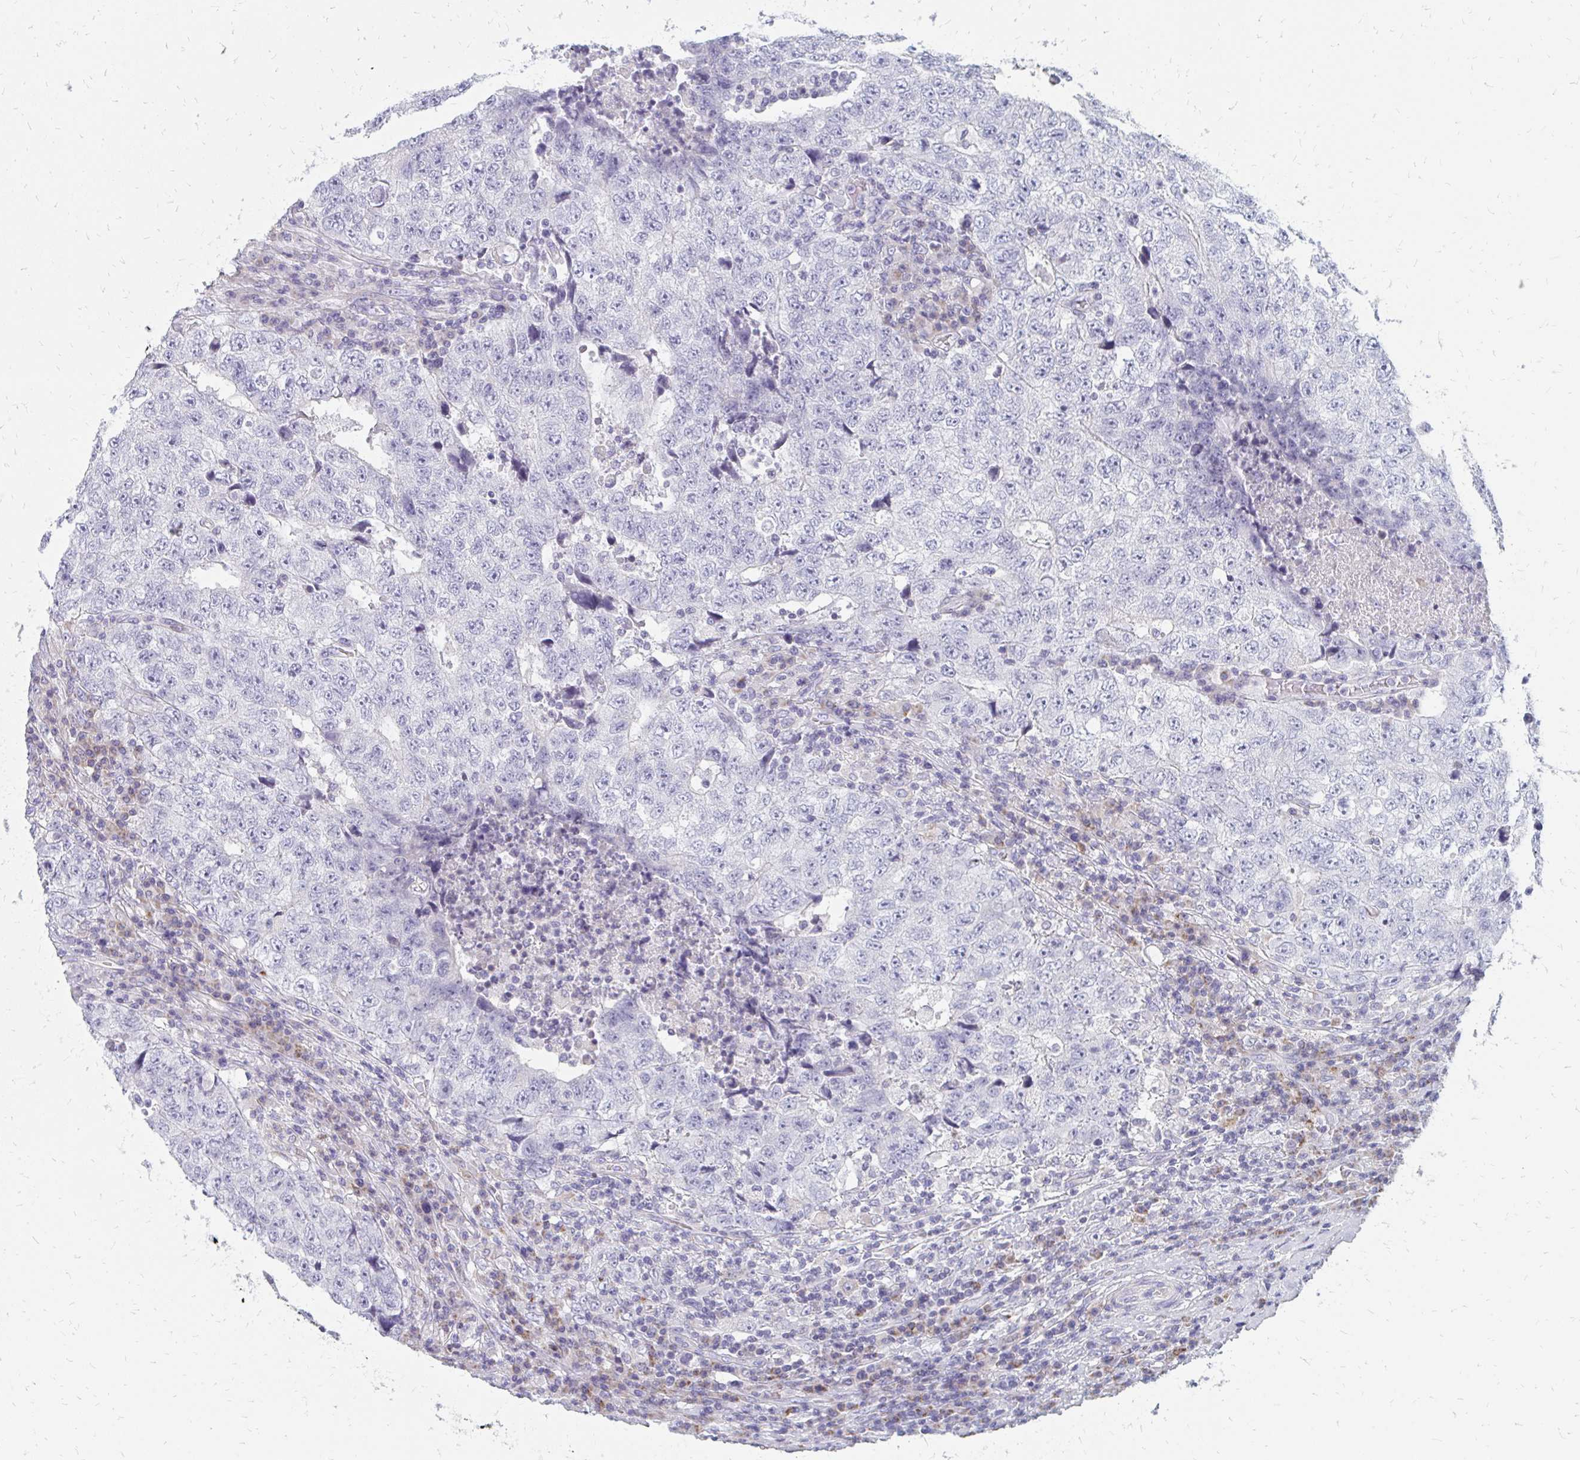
{"staining": {"intensity": "negative", "quantity": "none", "location": "none"}, "tissue": "testis cancer", "cell_type": "Tumor cells", "image_type": "cancer", "snomed": [{"axis": "morphology", "description": "Necrosis, NOS"}, {"axis": "morphology", "description": "Carcinoma, Embryonal, NOS"}, {"axis": "topography", "description": "Testis"}], "caption": "Immunohistochemistry photomicrograph of human embryonal carcinoma (testis) stained for a protein (brown), which reveals no expression in tumor cells. Brightfield microscopy of IHC stained with DAB (brown) and hematoxylin (blue), captured at high magnification.", "gene": "OR10V1", "patient": {"sex": "male", "age": 19}}